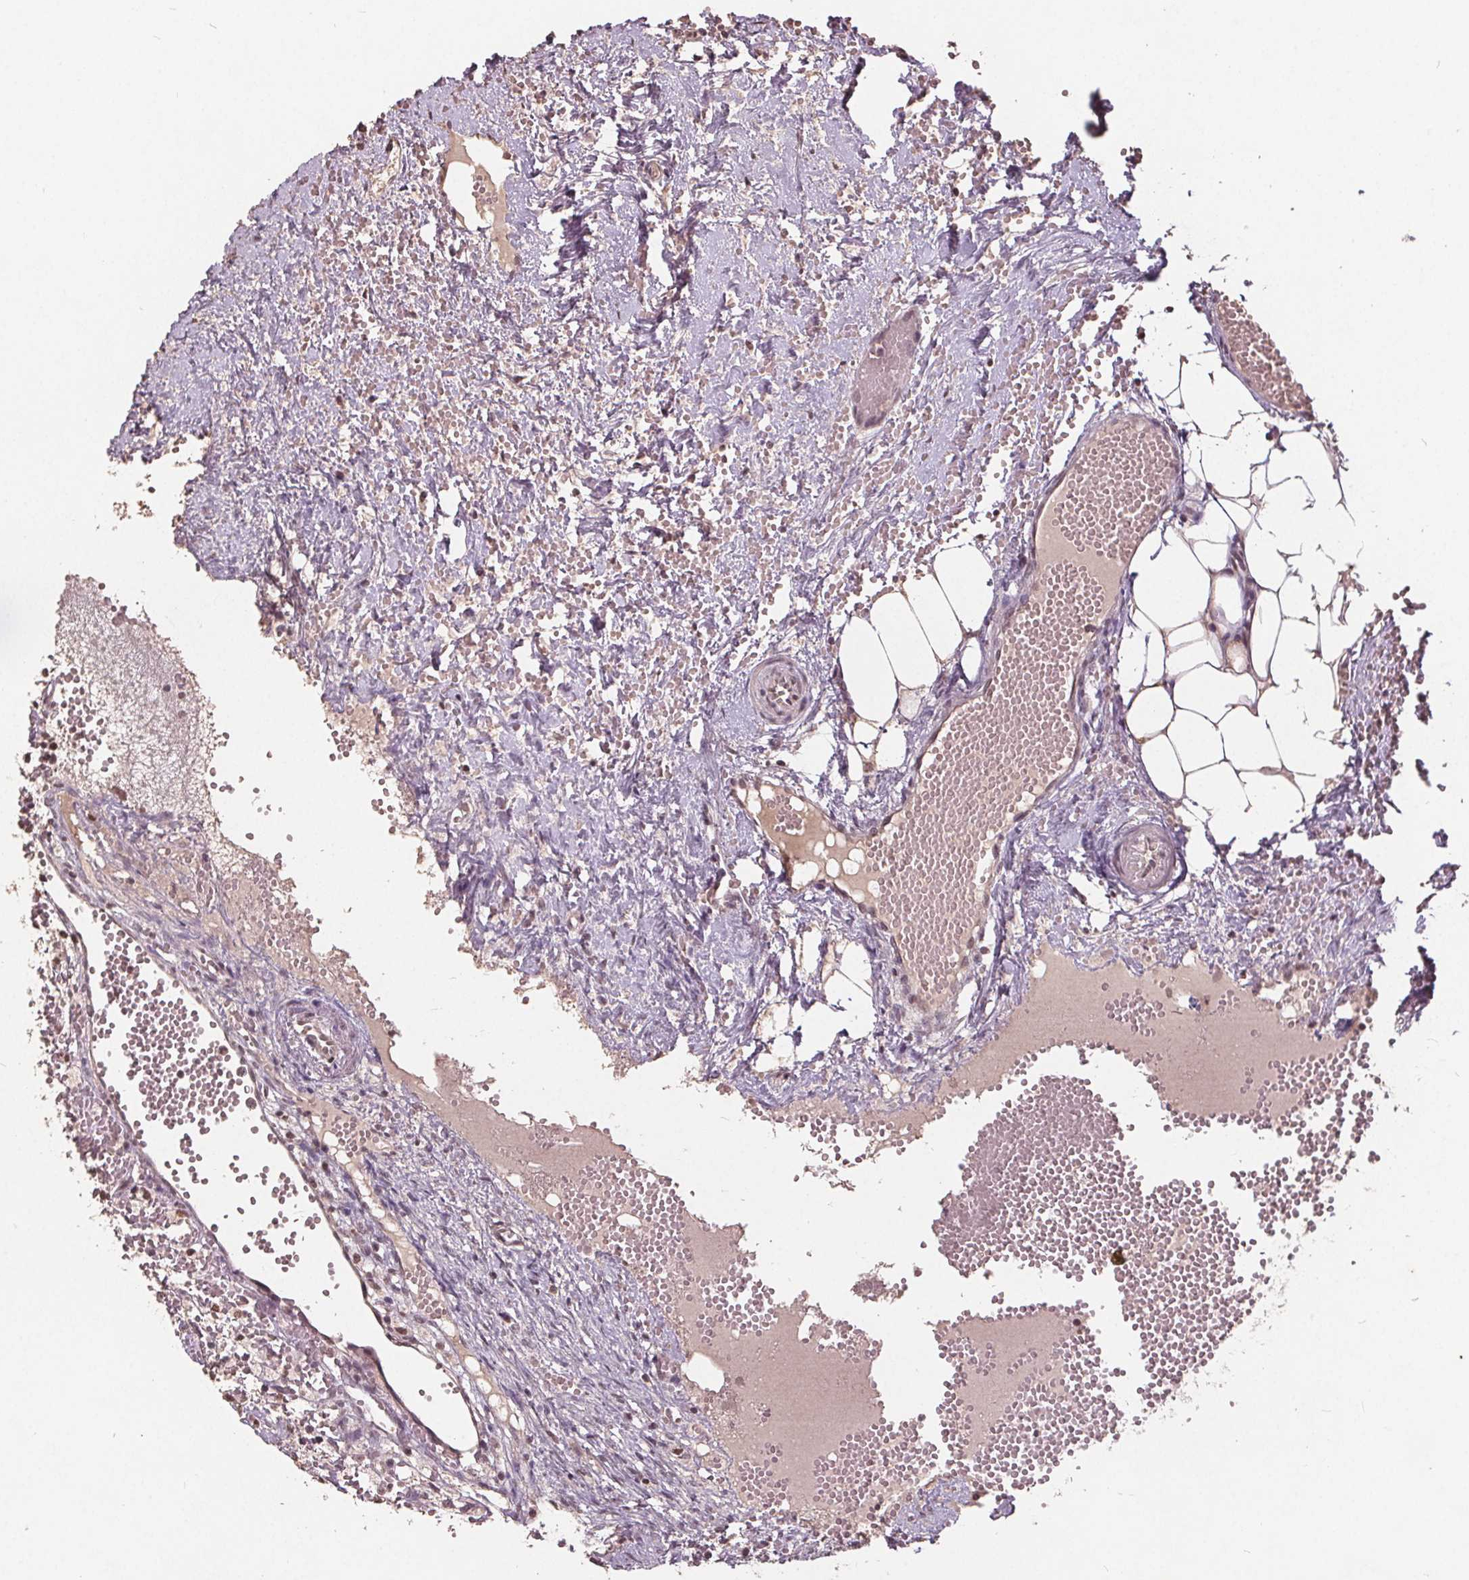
{"staining": {"intensity": "weak", "quantity": "25%-75%", "location": "cytoplasmic/membranous"}, "tissue": "ovary", "cell_type": "Follicle cells", "image_type": "normal", "snomed": [{"axis": "morphology", "description": "Normal tissue, NOS"}, {"axis": "topography", "description": "Ovary"}], "caption": "Normal ovary was stained to show a protein in brown. There is low levels of weak cytoplasmic/membranous expression in approximately 25%-75% of follicle cells.", "gene": "DNMT3B", "patient": {"sex": "female", "age": 46}}